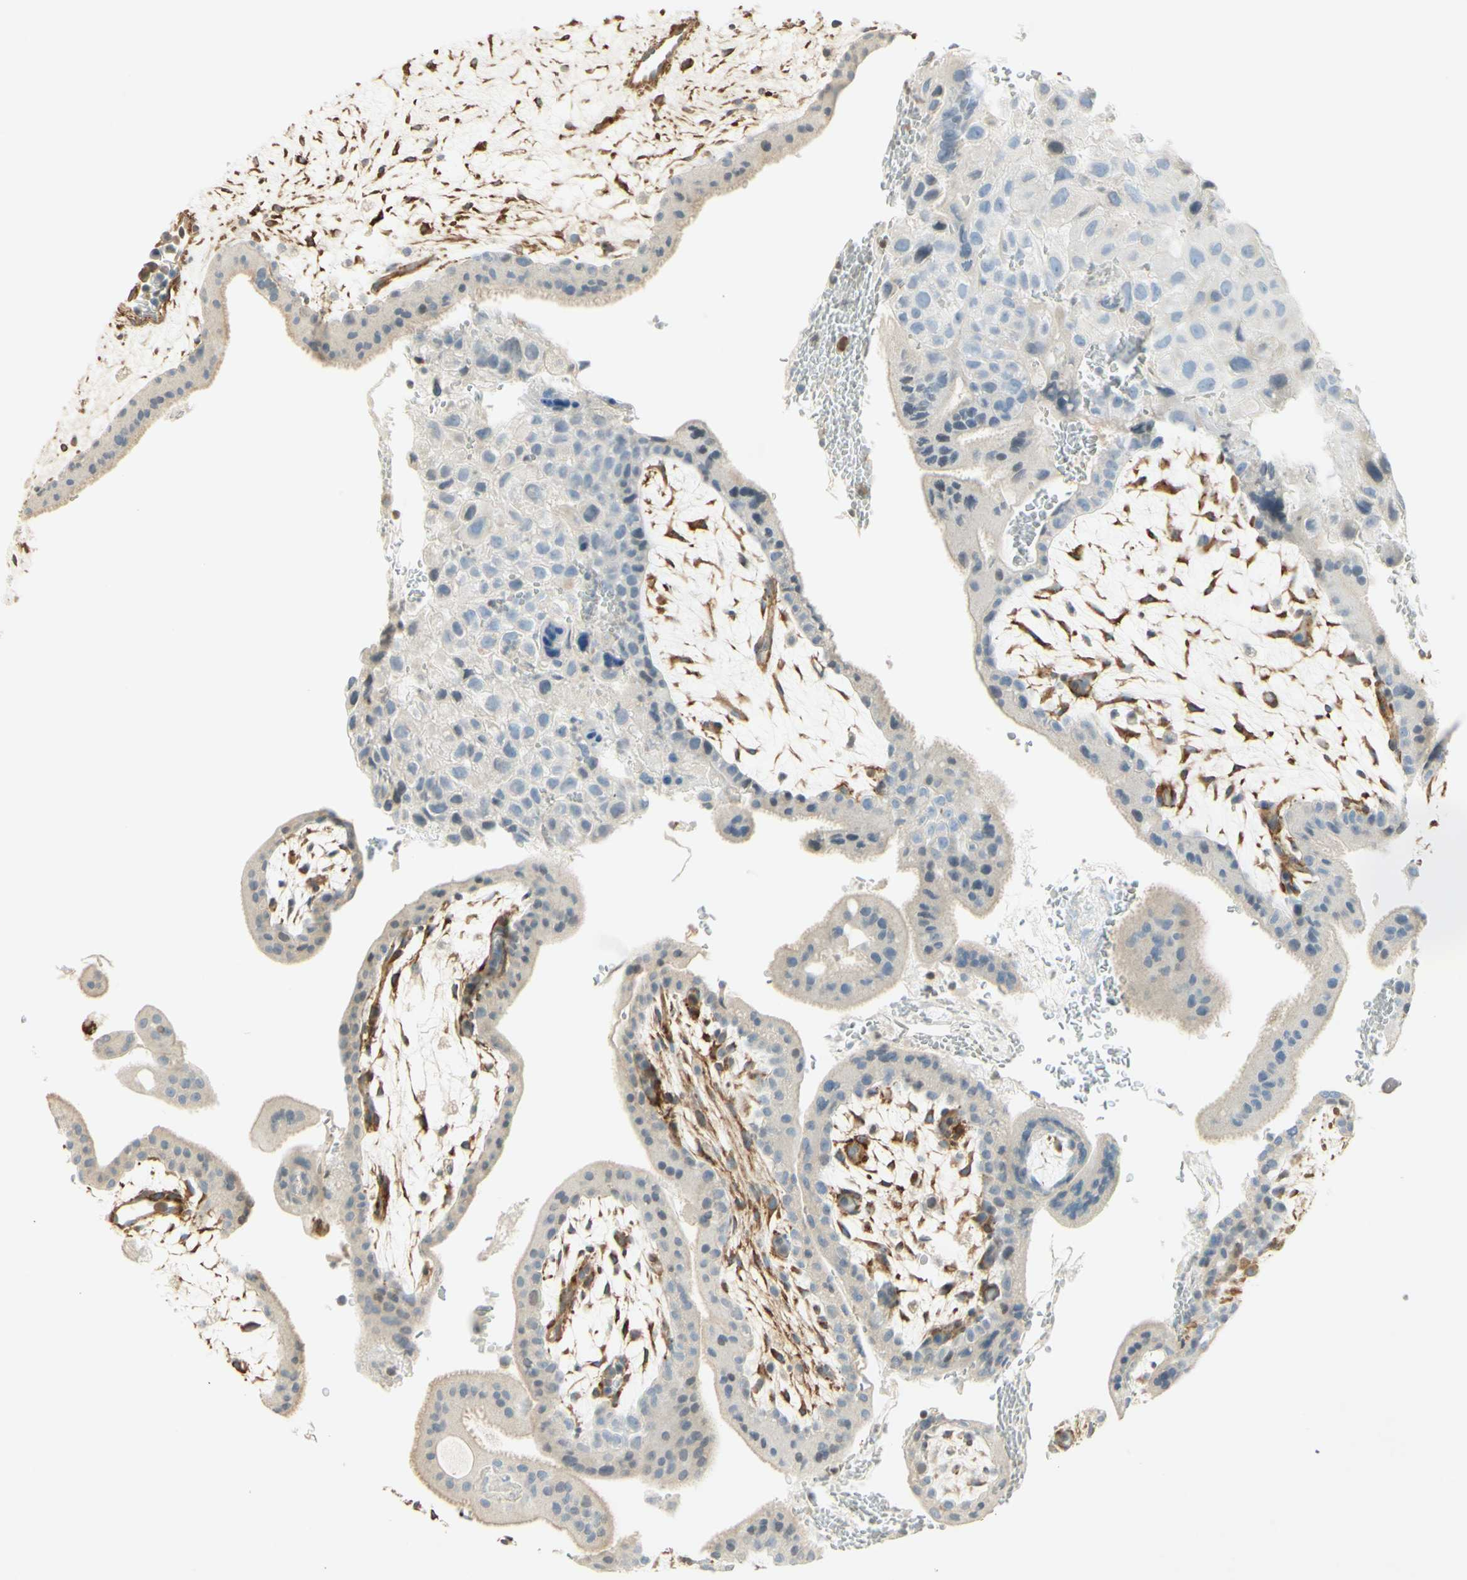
{"staining": {"intensity": "negative", "quantity": "none", "location": "none"}, "tissue": "placenta", "cell_type": "Decidual cells", "image_type": "normal", "snomed": [{"axis": "morphology", "description": "Normal tissue, NOS"}, {"axis": "topography", "description": "Placenta"}], "caption": "A micrograph of placenta stained for a protein demonstrates no brown staining in decidual cells. (DAB (3,3'-diaminobenzidine) IHC with hematoxylin counter stain).", "gene": "MAP1B", "patient": {"sex": "female", "age": 35}}